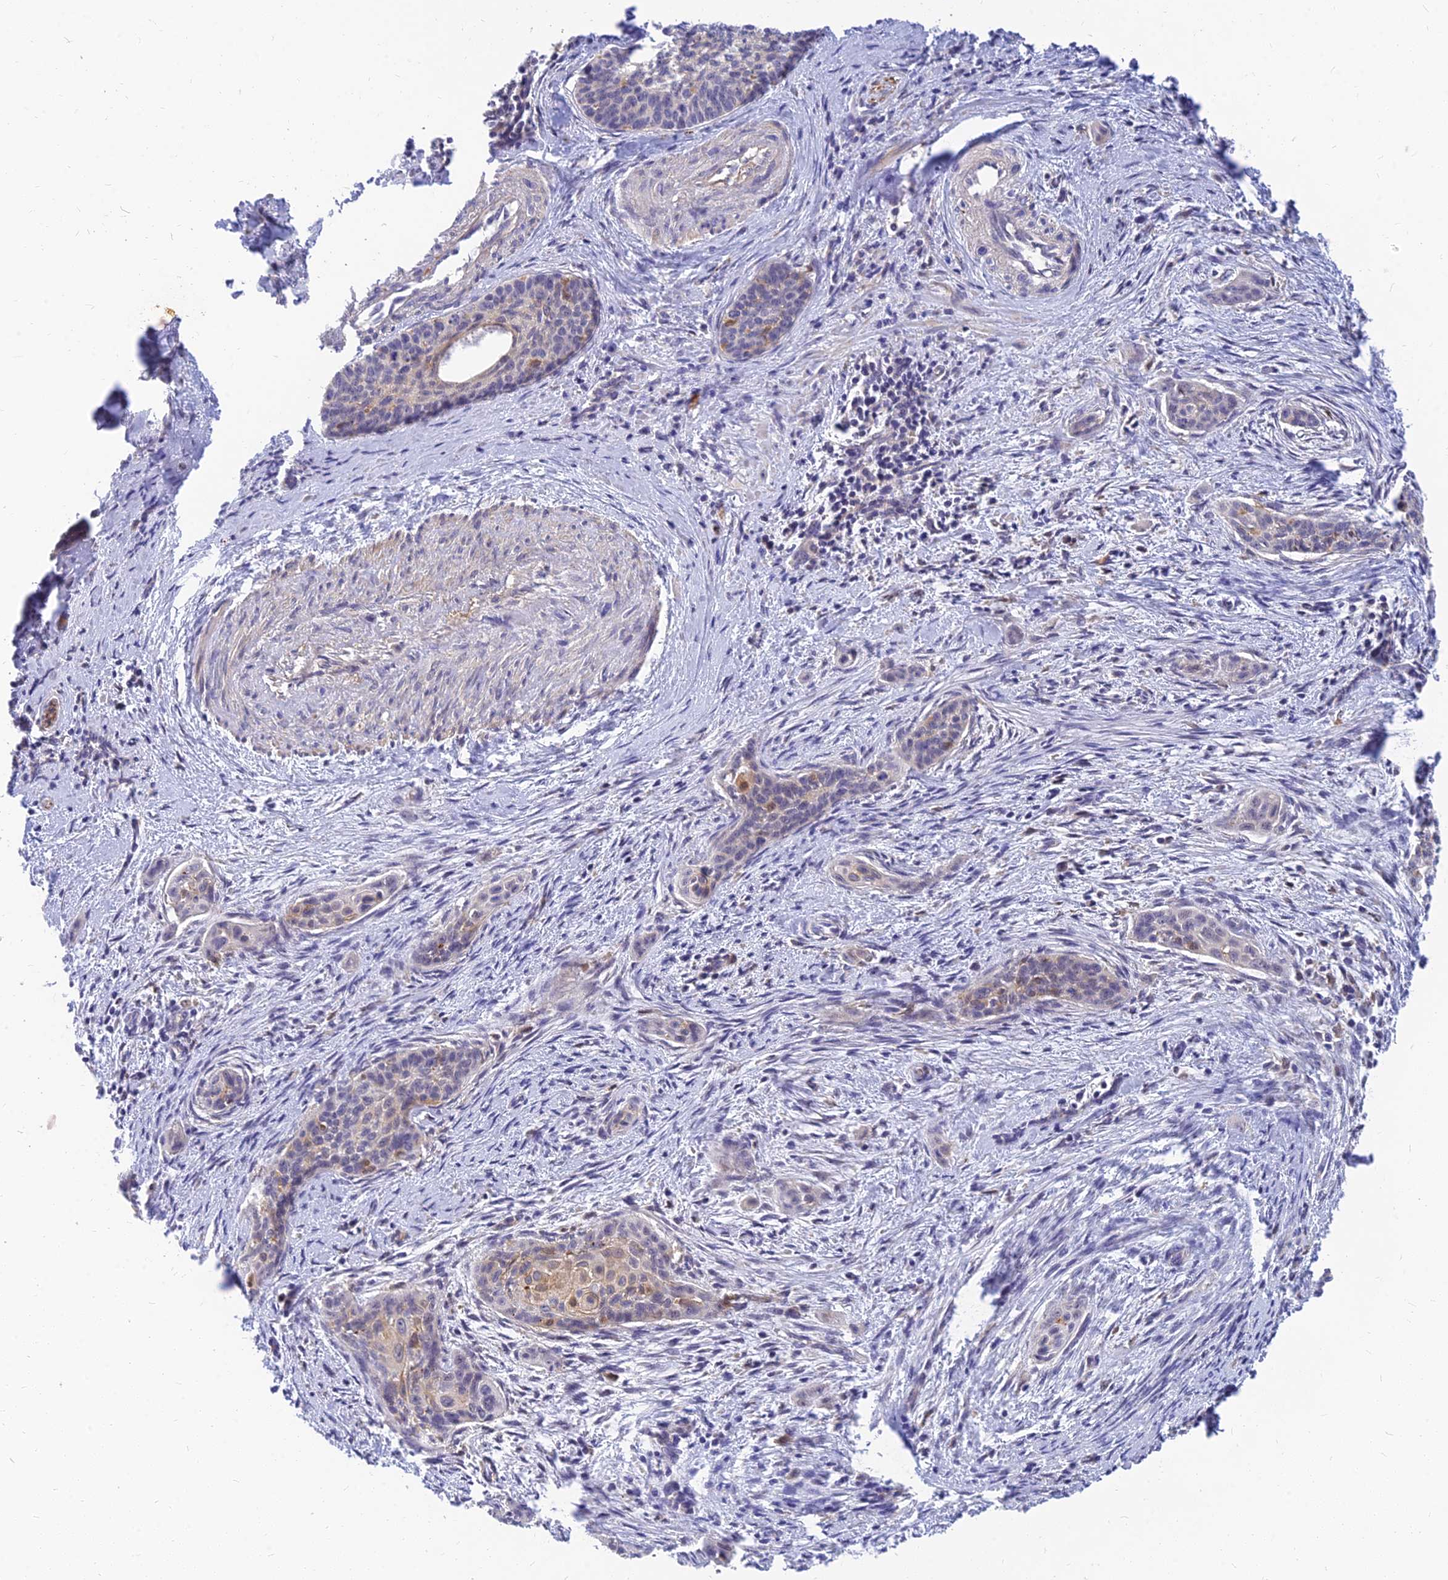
{"staining": {"intensity": "negative", "quantity": "none", "location": "none"}, "tissue": "cervical cancer", "cell_type": "Tumor cells", "image_type": "cancer", "snomed": [{"axis": "morphology", "description": "Squamous cell carcinoma, NOS"}, {"axis": "topography", "description": "Cervix"}], "caption": "The image shows no staining of tumor cells in cervical cancer.", "gene": "ANKS4B", "patient": {"sex": "female", "age": 33}}